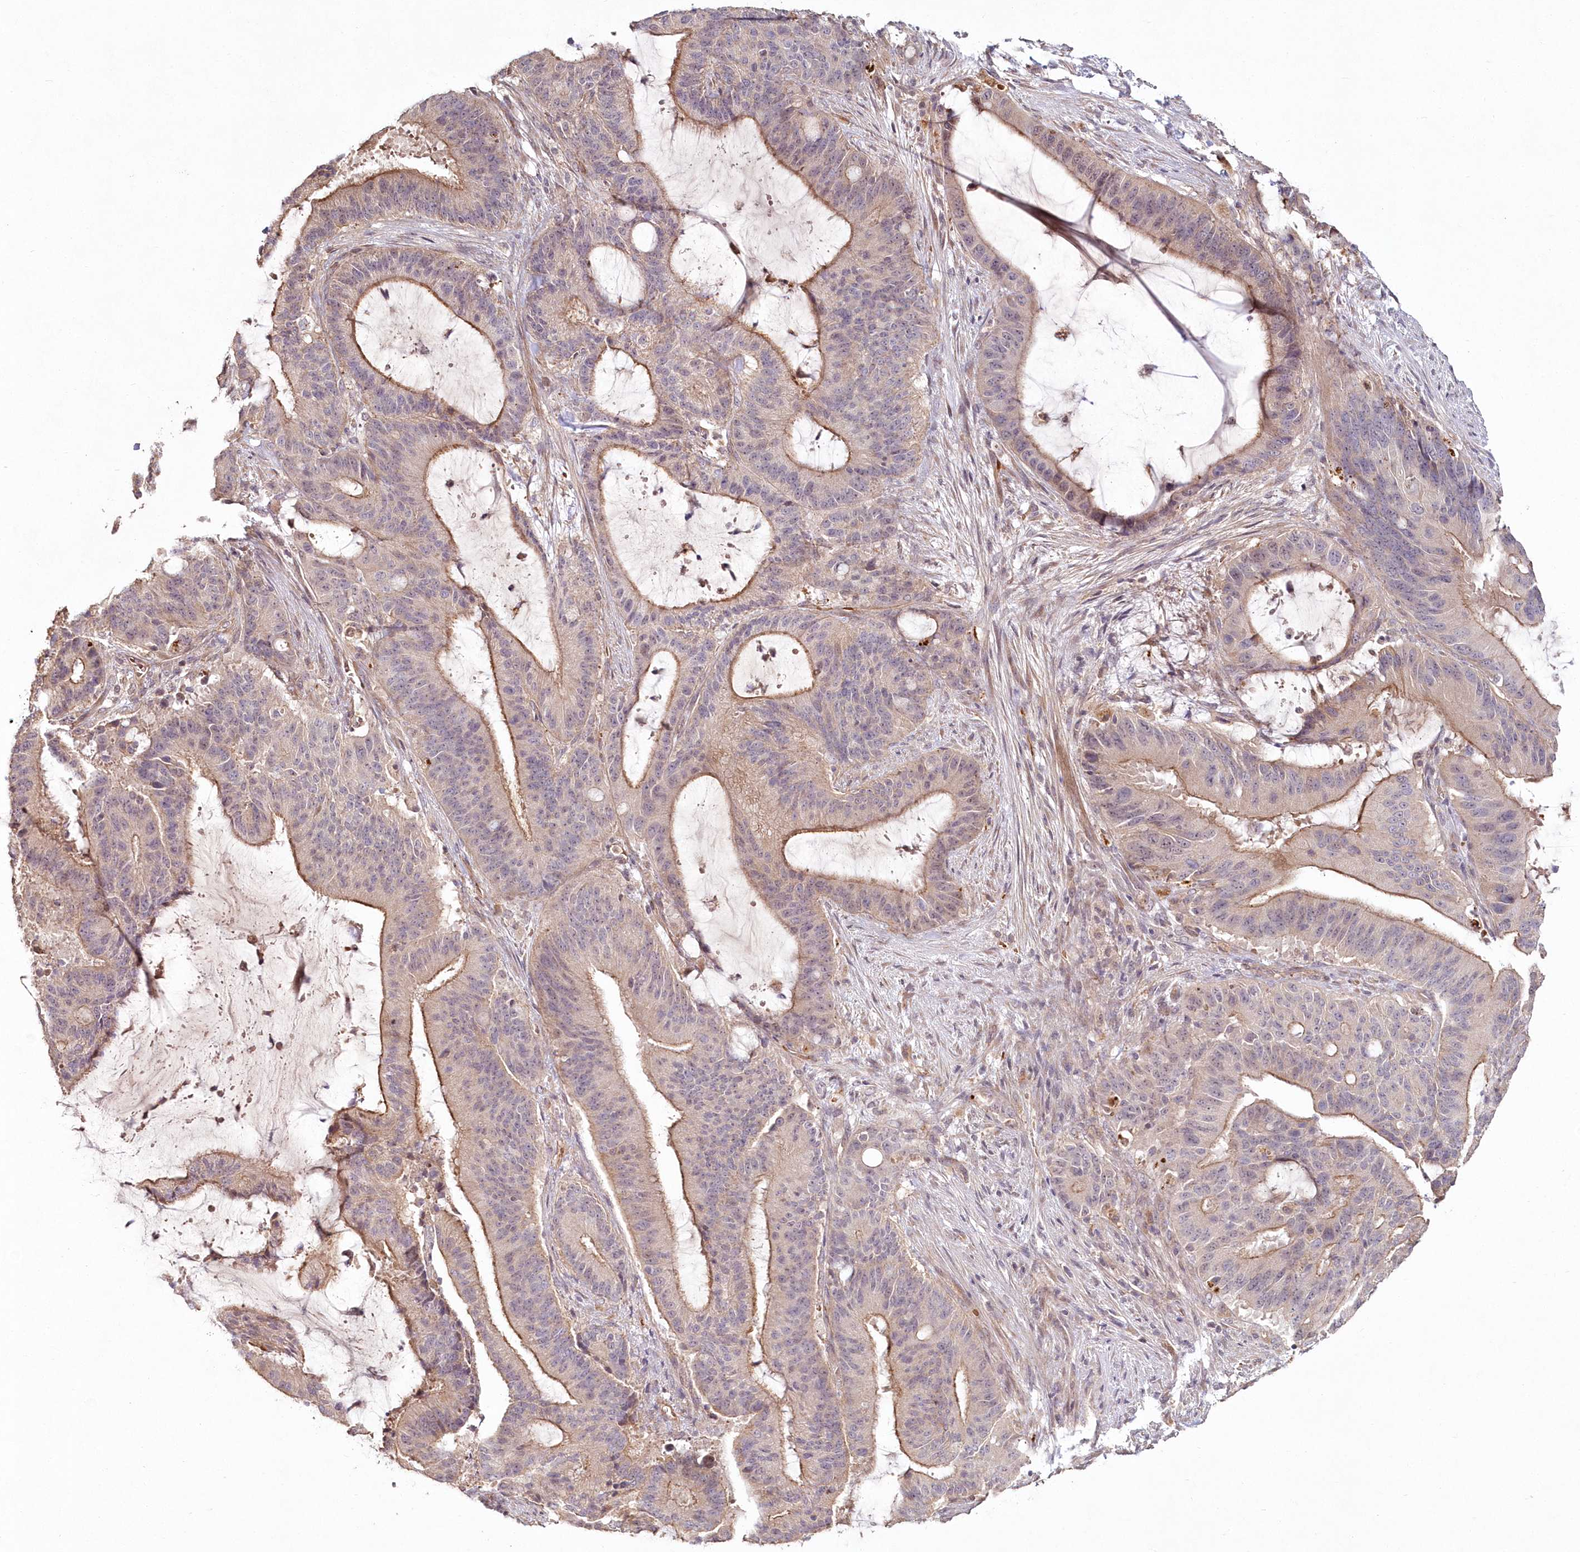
{"staining": {"intensity": "moderate", "quantity": "25%-75%", "location": "cytoplasmic/membranous"}, "tissue": "liver cancer", "cell_type": "Tumor cells", "image_type": "cancer", "snomed": [{"axis": "morphology", "description": "Normal tissue, NOS"}, {"axis": "morphology", "description": "Cholangiocarcinoma"}, {"axis": "topography", "description": "Liver"}, {"axis": "topography", "description": "Peripheral nerve tissue"}], "caption": "Immunohistochemistry (IHC) of human liver cholangiocarcinoma reveals medium levels of moderate cytoplasmic/membranous expression in approximately 25%-75% of tumor cells. The protein of interest is shown in brown color, while the nuclei are stained blue.", "gene": "HYCC2", "patient": {"sex": "female", "age": 73}}